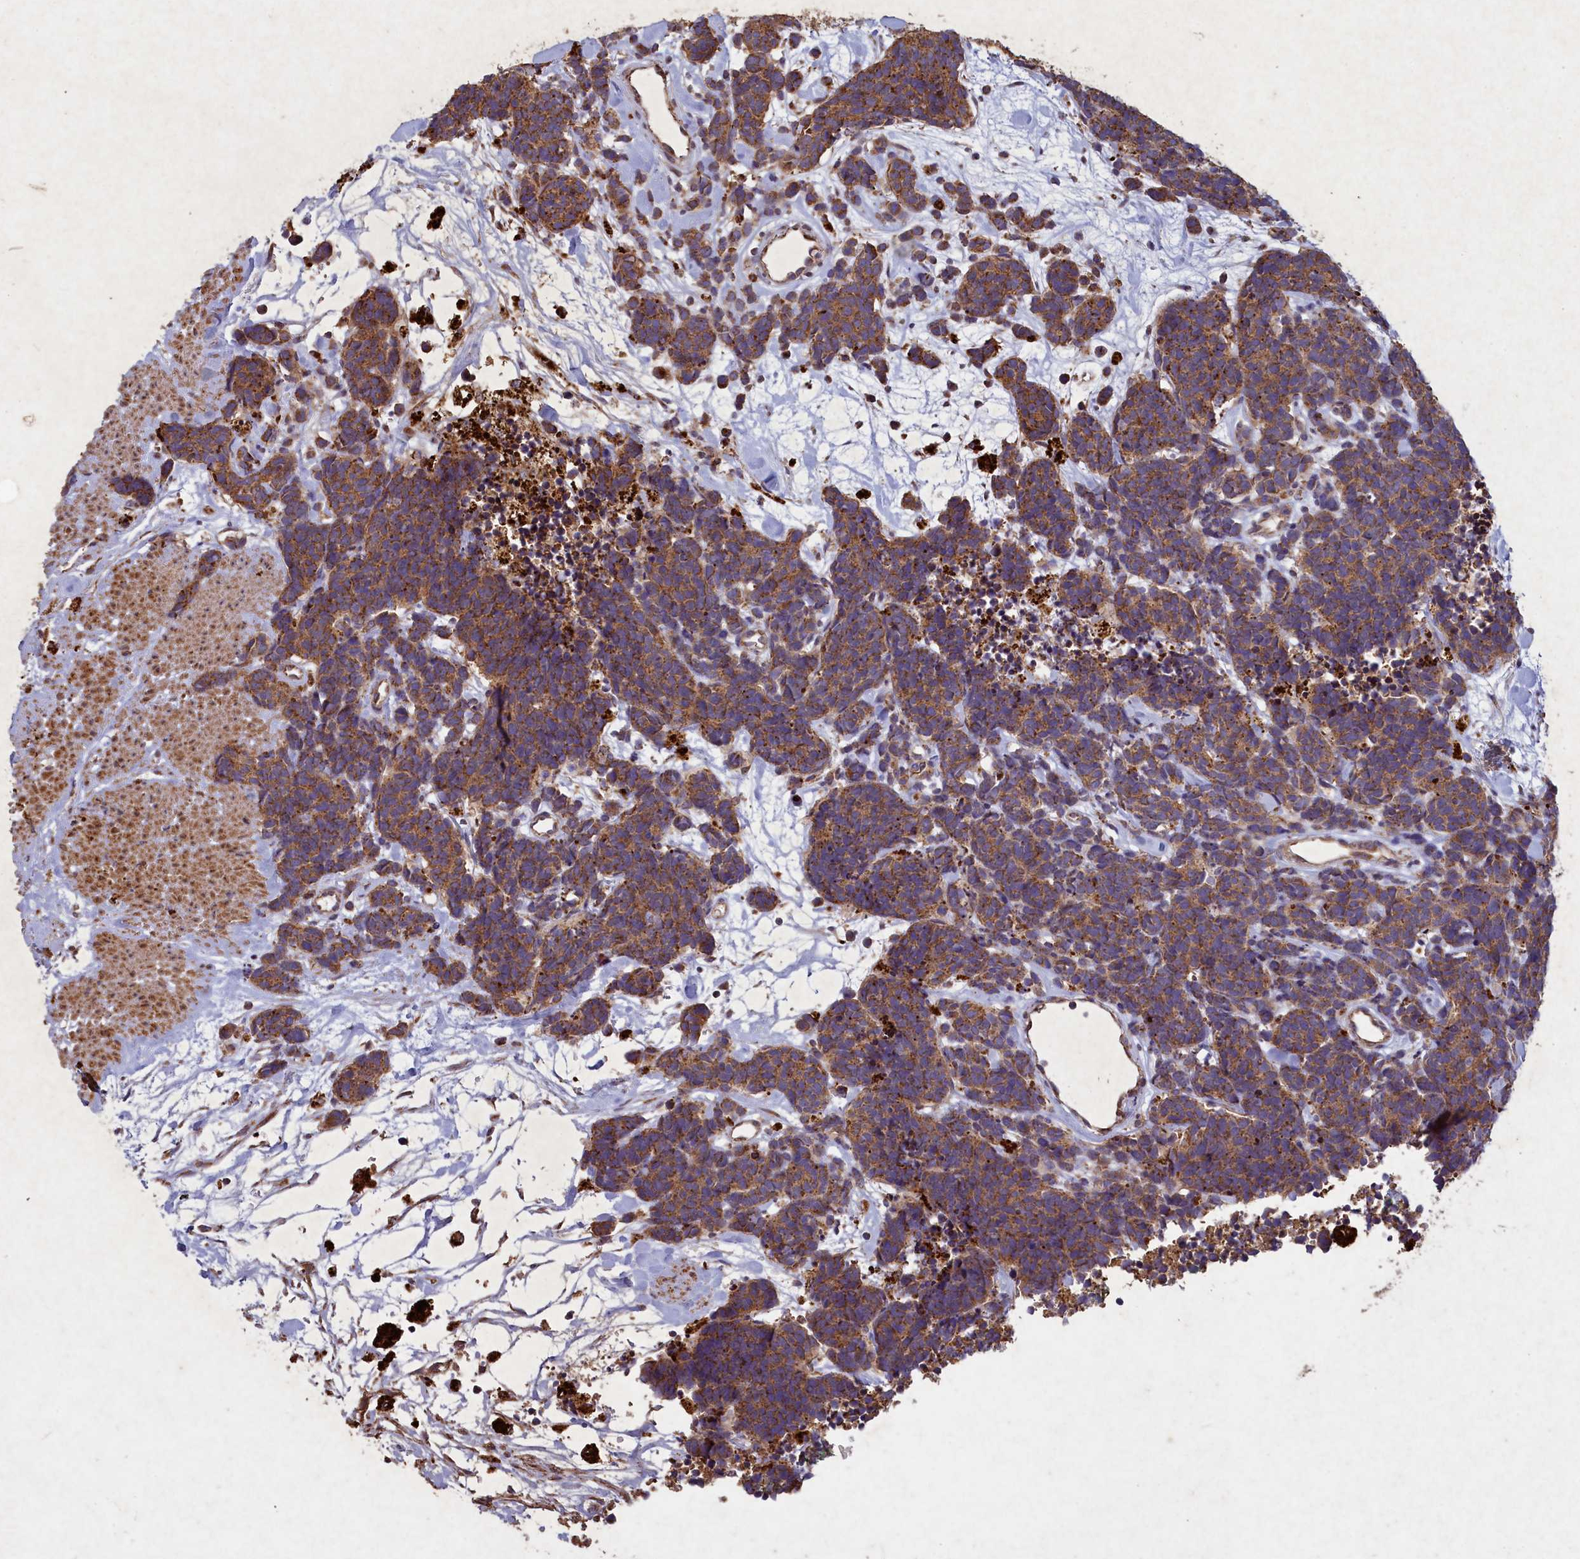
{"staining": {"intensity": "moderate", "quantity": ">75%", "location": "cytoplasmic/membranous"}, "tissue": "carcinoid", "cell_type": "Tumor cells", "image_type": "cancer", "snomed": [{"axis": "morphology", "description": "Carcinoma, NOS"}, {"axis": "morphology", "description": "Carcinoid, malignant, NOS"}, {"axis": "topography", "description": "Urinary bladder"}], "caption": "Moderate cytoplasmic/membranous positivity for a protein is present in approximately >75% of tumor cells of carcinoid using immunohistochemistry (IHC).", "gene": "CIAO2B", "patient": {"sex": "male", "age": 57}}